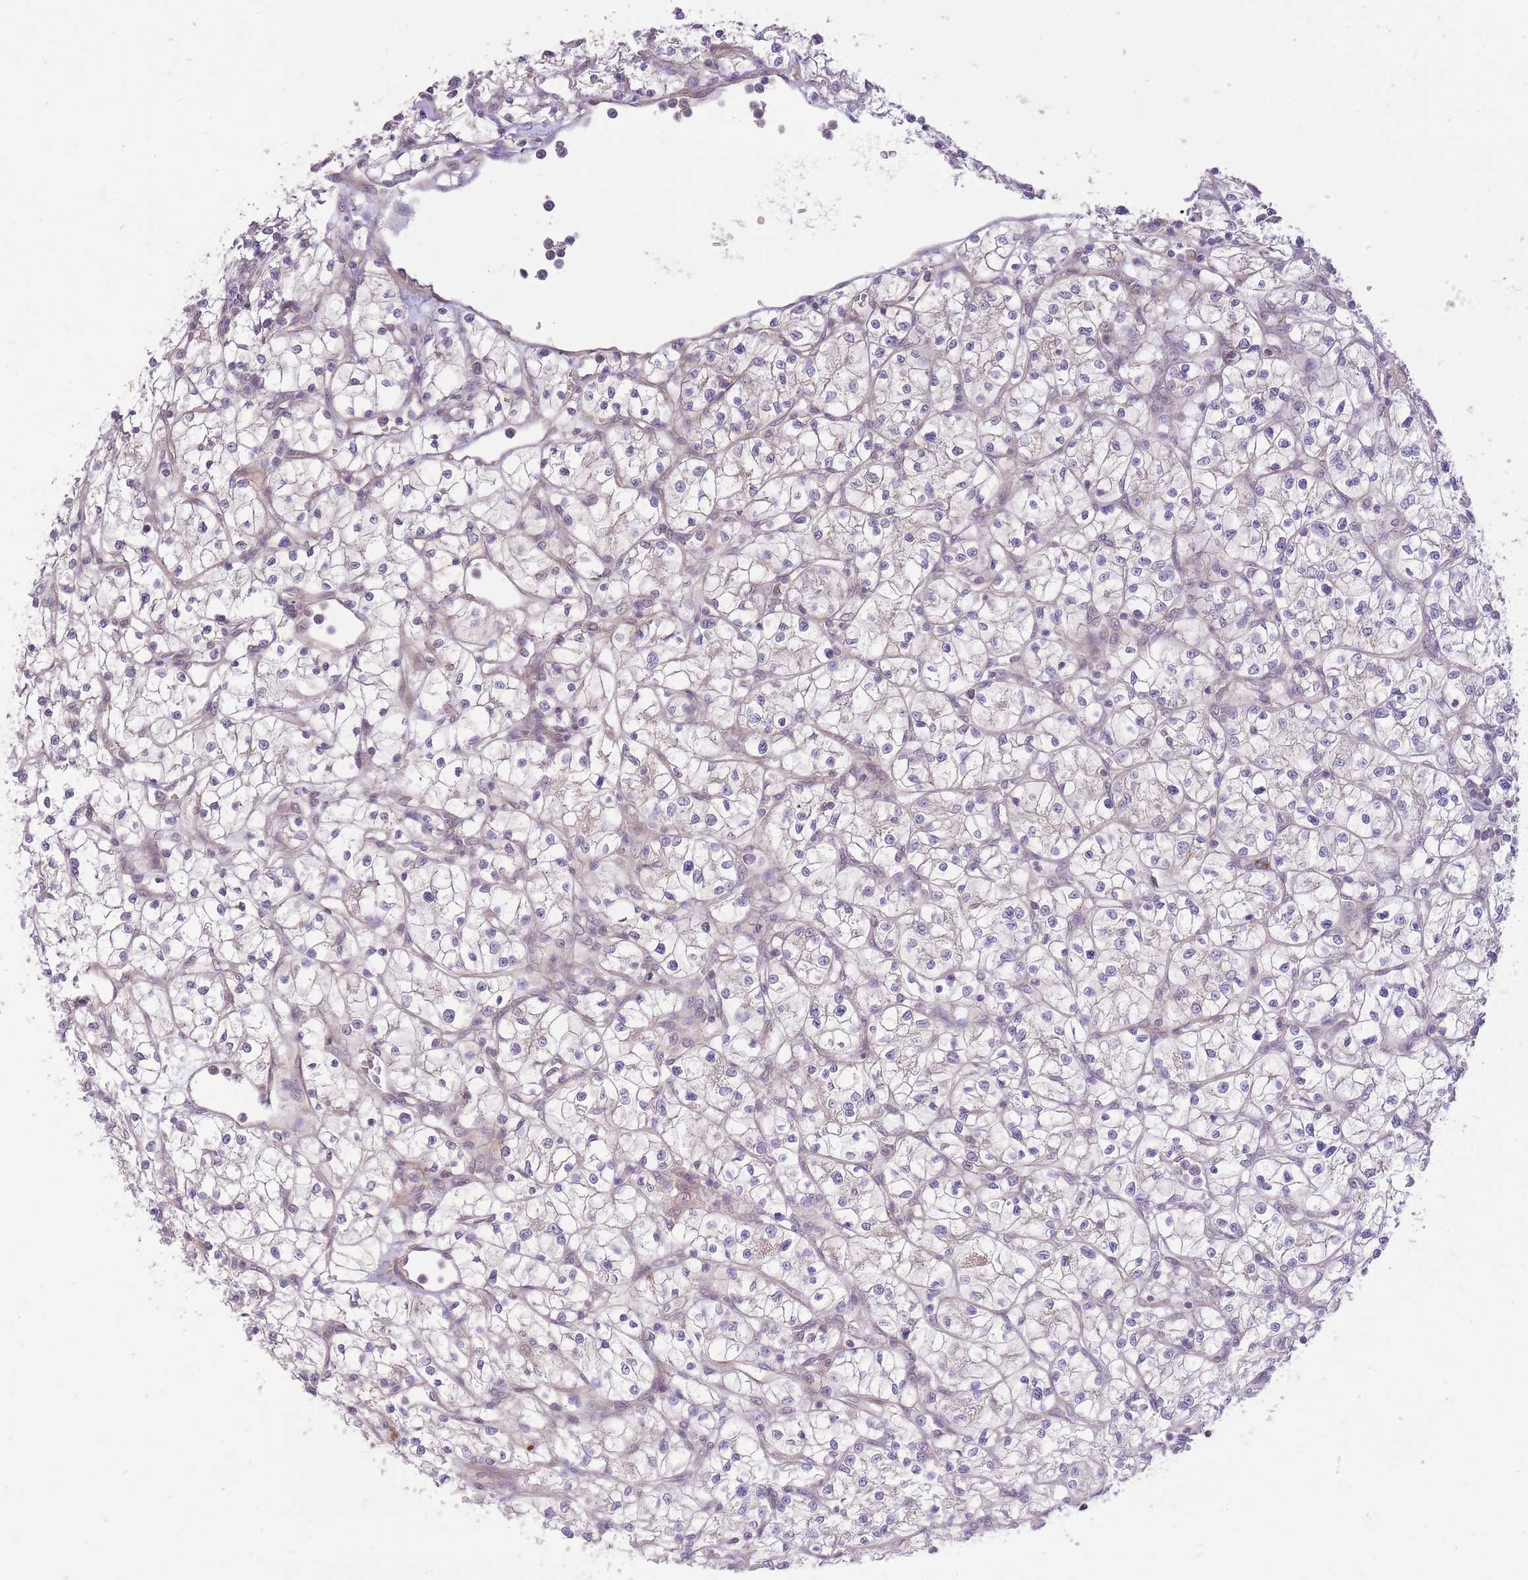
{"staining": {"intensity": "negative", "quantity": "none", "location": "none"}, "tissue": "renal cancer", "cell_type": "Tumor cells", "image_type": "cancer", "snomed": [{"axis": "morphology", "description": "Adenocarcinoma, NOS"}, {"axis": "topography", "description": "Kidney"}], "caption": "High magnification brightfield microscopy of renal cancer (adenocarcinoma) stained with DAB (brown) and counterstained with hematoxylin (blue): tumor cells show no significant expression.", "gene": "ELOA2", "patient": {"sex": "female", "age": 64}}